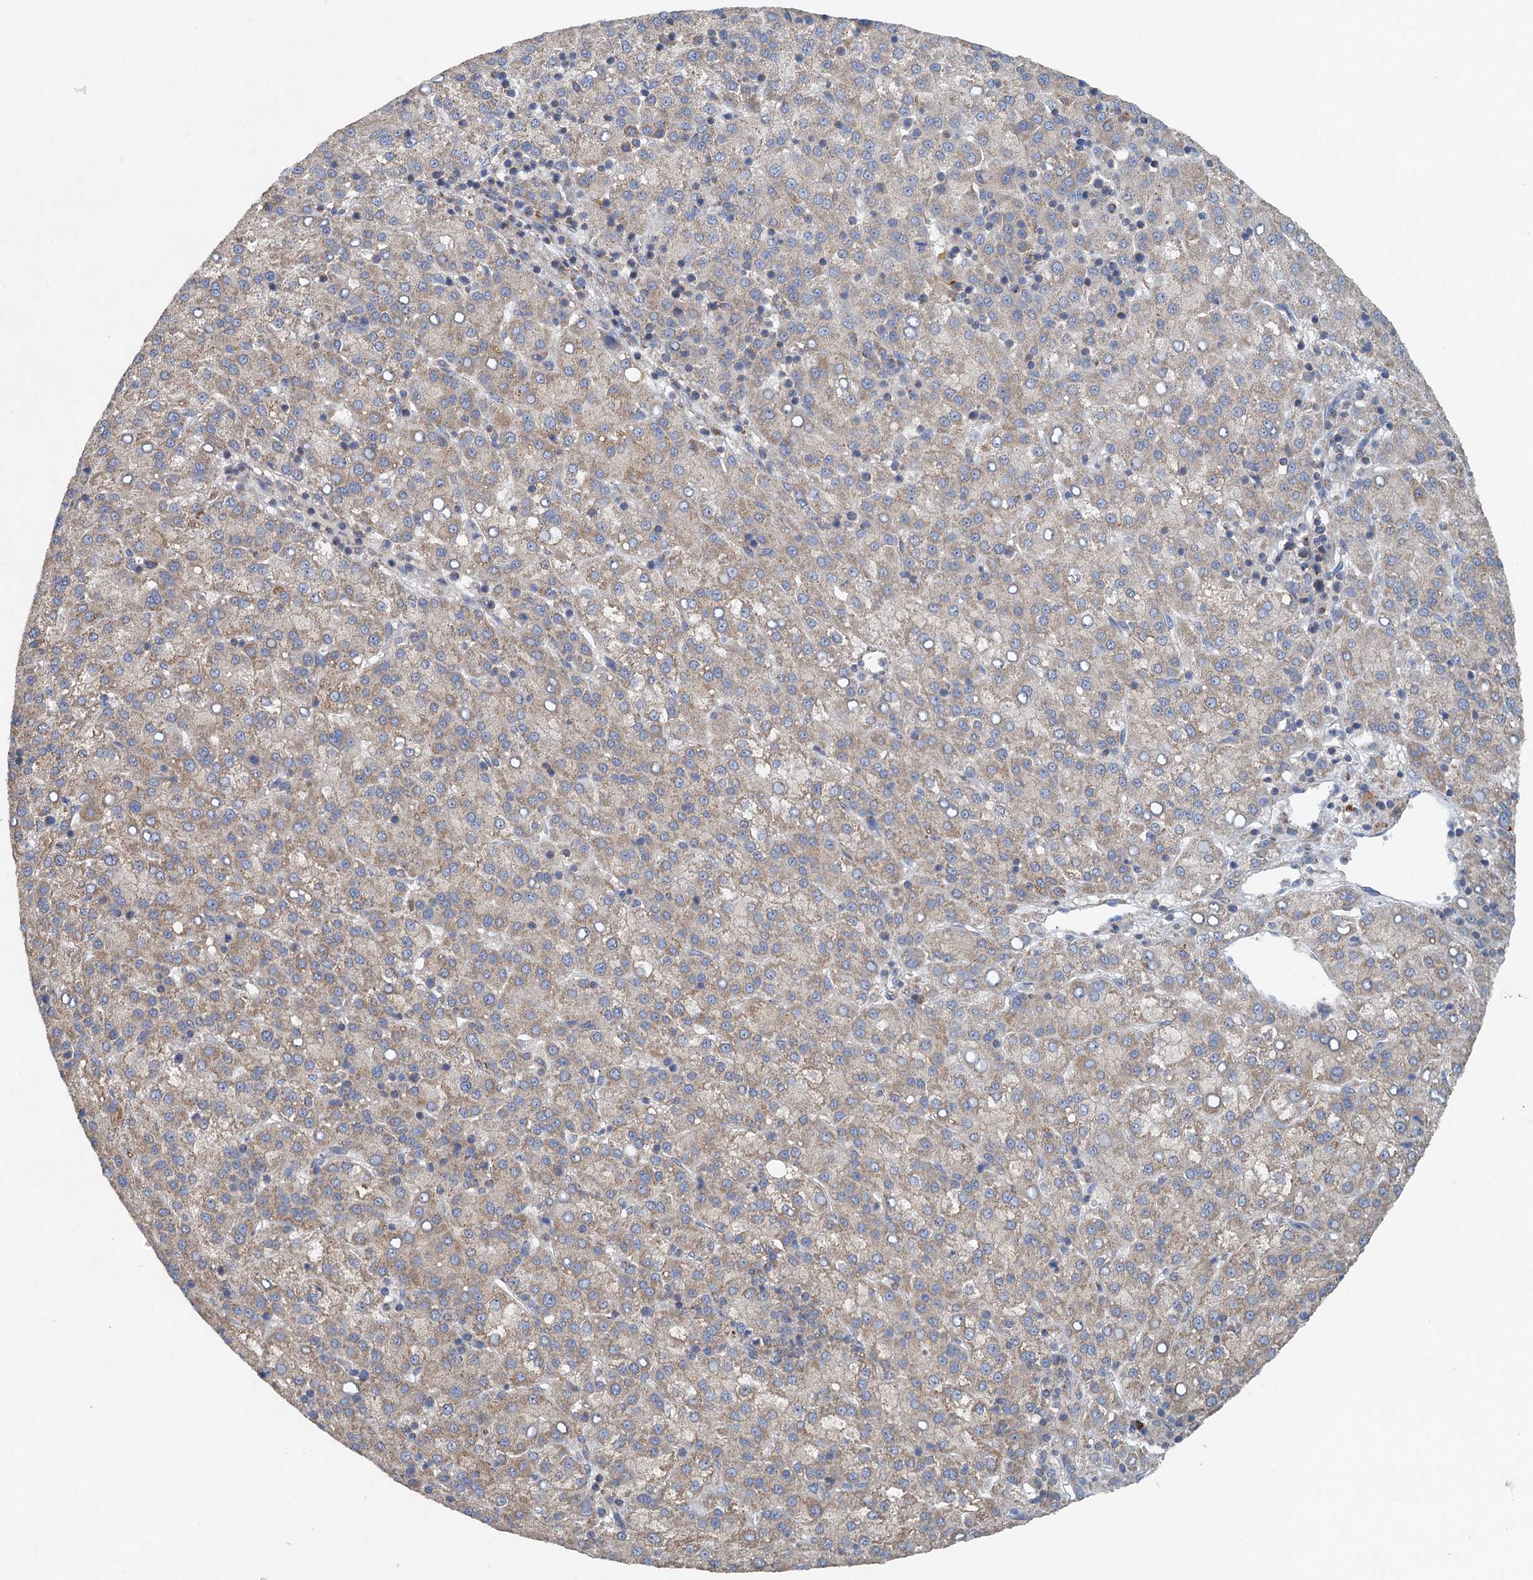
{"staining": {"intensity": "weak", "quantity": "25%-75%", "location": "cytoplasmic/membranous"}, "tissue": "liver cancer", "cell_type": "Tumor cells", "image_type": "cancer", "snomed": [{"axis": "morphology", "description": "Carcinoma, Hepatocellular, NOS"}, {"axis": "topography", "description": "Liver"}], "caption": "An immunohistochemistry histopathology image of neoplastic tissue is shown. Protein staining in brown shows weak cytoplasmic/membranous positivity in liver hepatocellular carcinoma within tumor cells.", "gene": "BCS1L", "patient": {"sex": "female", "age": 58}}